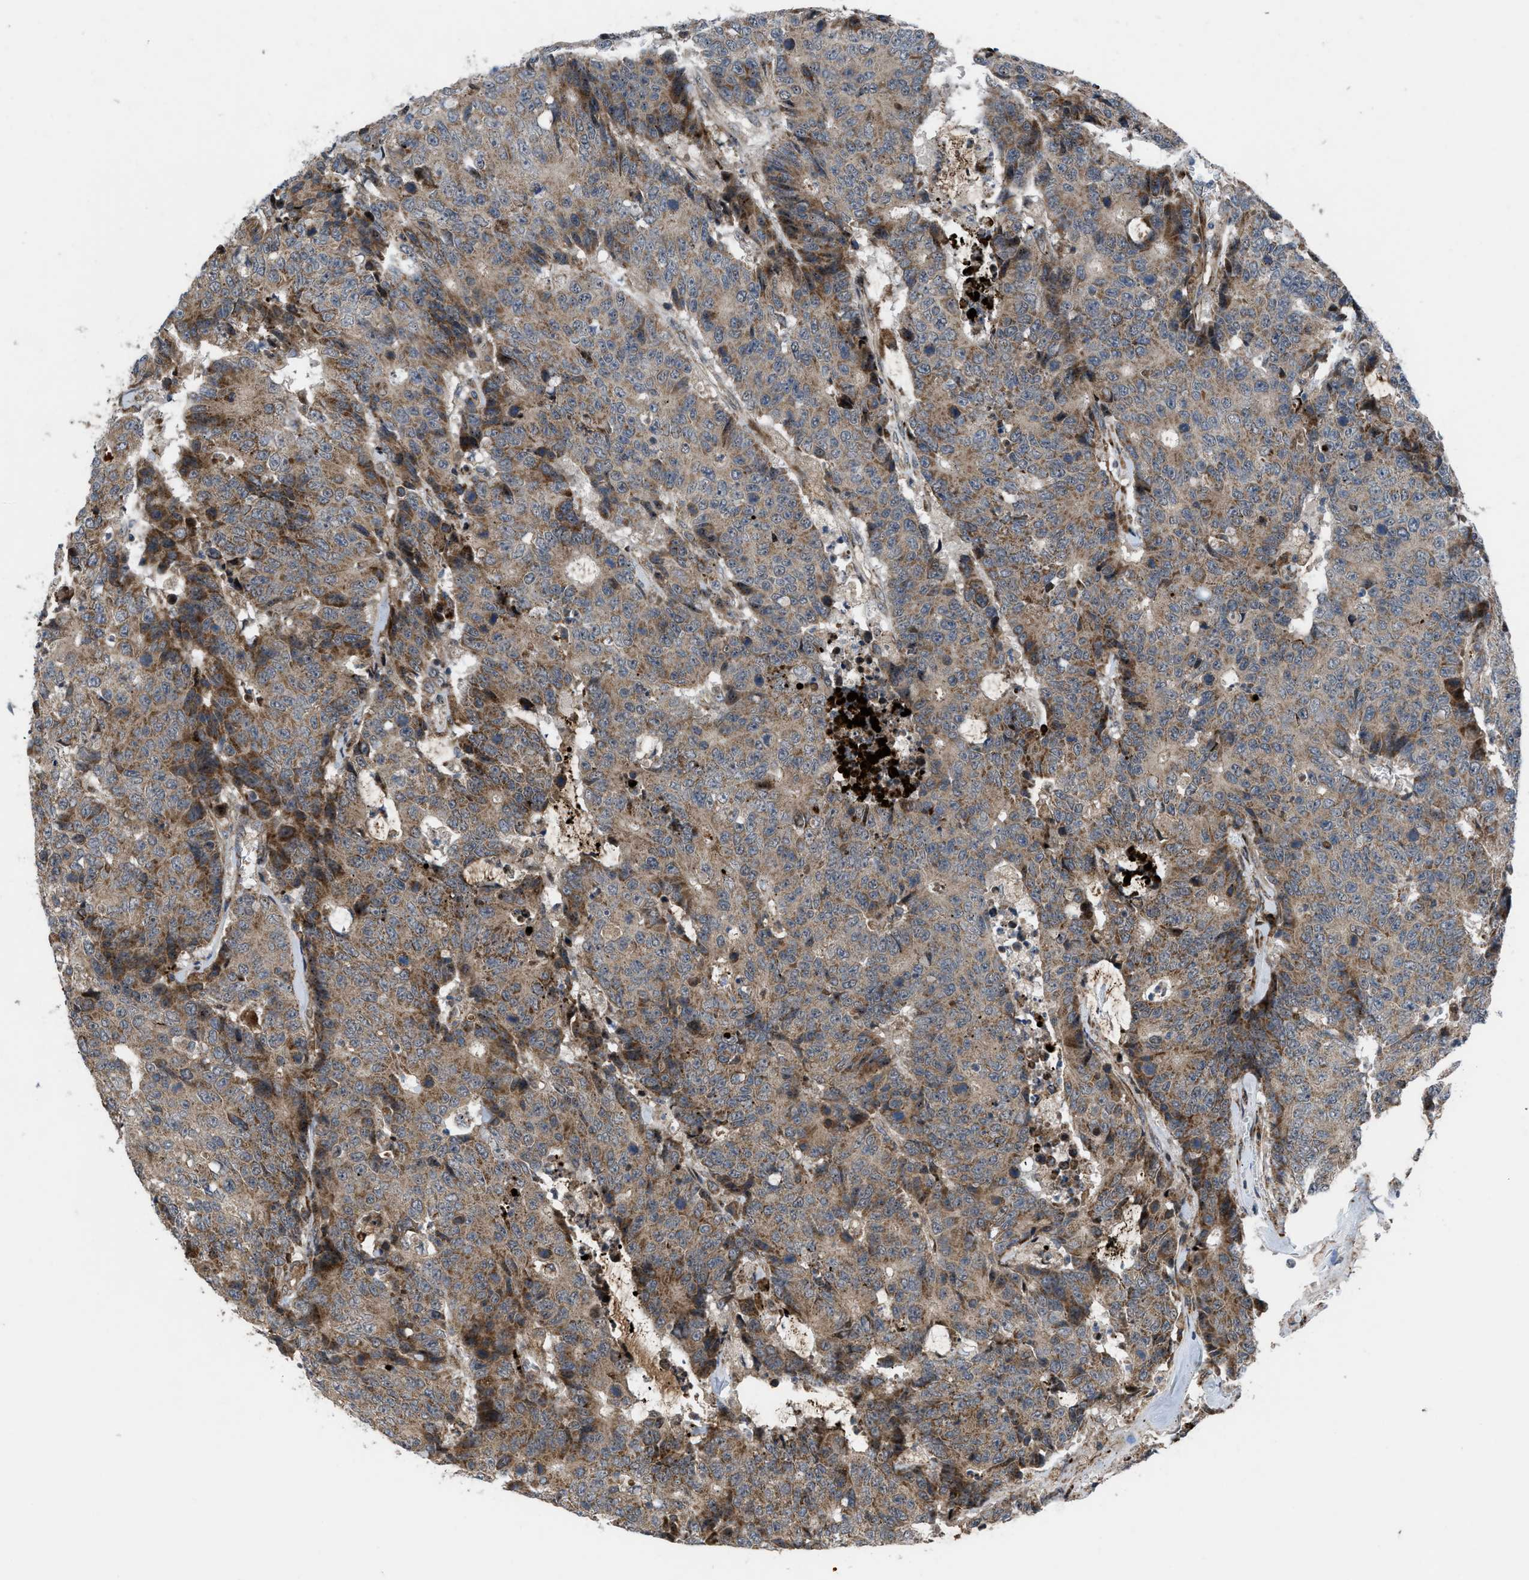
{"staining": {"intensity": "moderate", "quantity": ">75%", "location": "cytoplasmic/membranous"}, "tissue": "colorectal cancer", "cell_type": "Tumor cells", "image_type": "cancer", "snomed": [{"axis": "morphology", "description": "Adenocarcinoma, NOS"}, {"axis": "topography", "description": "Colon"}], "caption": "The immunohistochemical stain highlights moderate cytoplasmic/membranous expression in tumor cells of colorectal cancer tissue.", "gene": "AP3M2", "patient": {"sex": "female", "age": 86}}